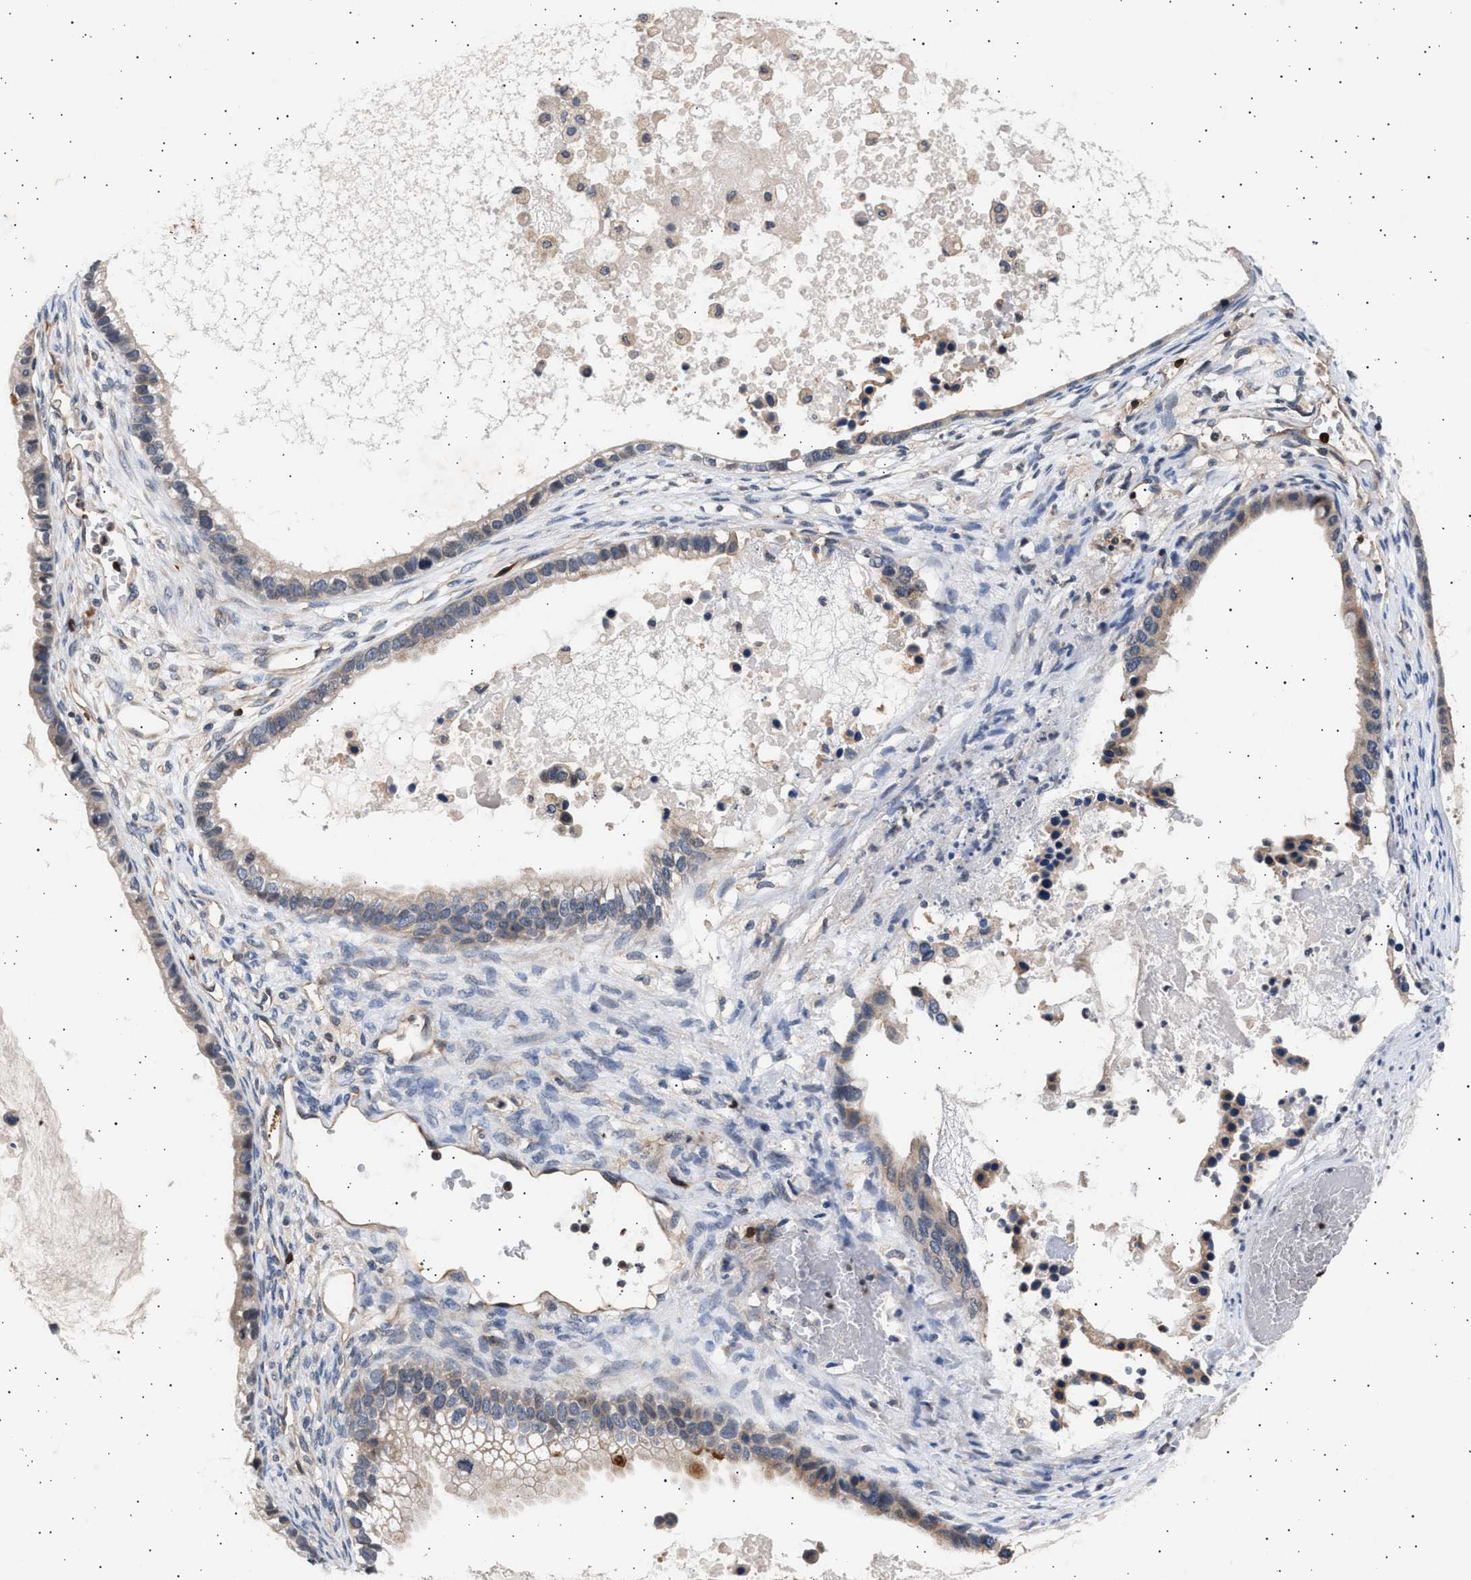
{"staining": {"intensity": "weak", "quantity": "<25%", "location": "cytoplasmic/membranous"}, "tissue": "ovarian cancer", "cell_type": "Tumor cells", "image_type": "cancer", "snomed": [{"axis": "morphology", "description": "Cystadenocarcinoma, mucinous, NOS"}, {"axis": "topography", "description": "Ovary"}], "caption": "This photomicrograph is of ovarian mucinous cystadenocarcinoma stained with immunohistochemistry to label a protein in brown with the nuclei are counter-stained blue. There is no staining in tumor cells.", "gene": "GRAP2", "patient": {"sex": "female", "age": 80}}